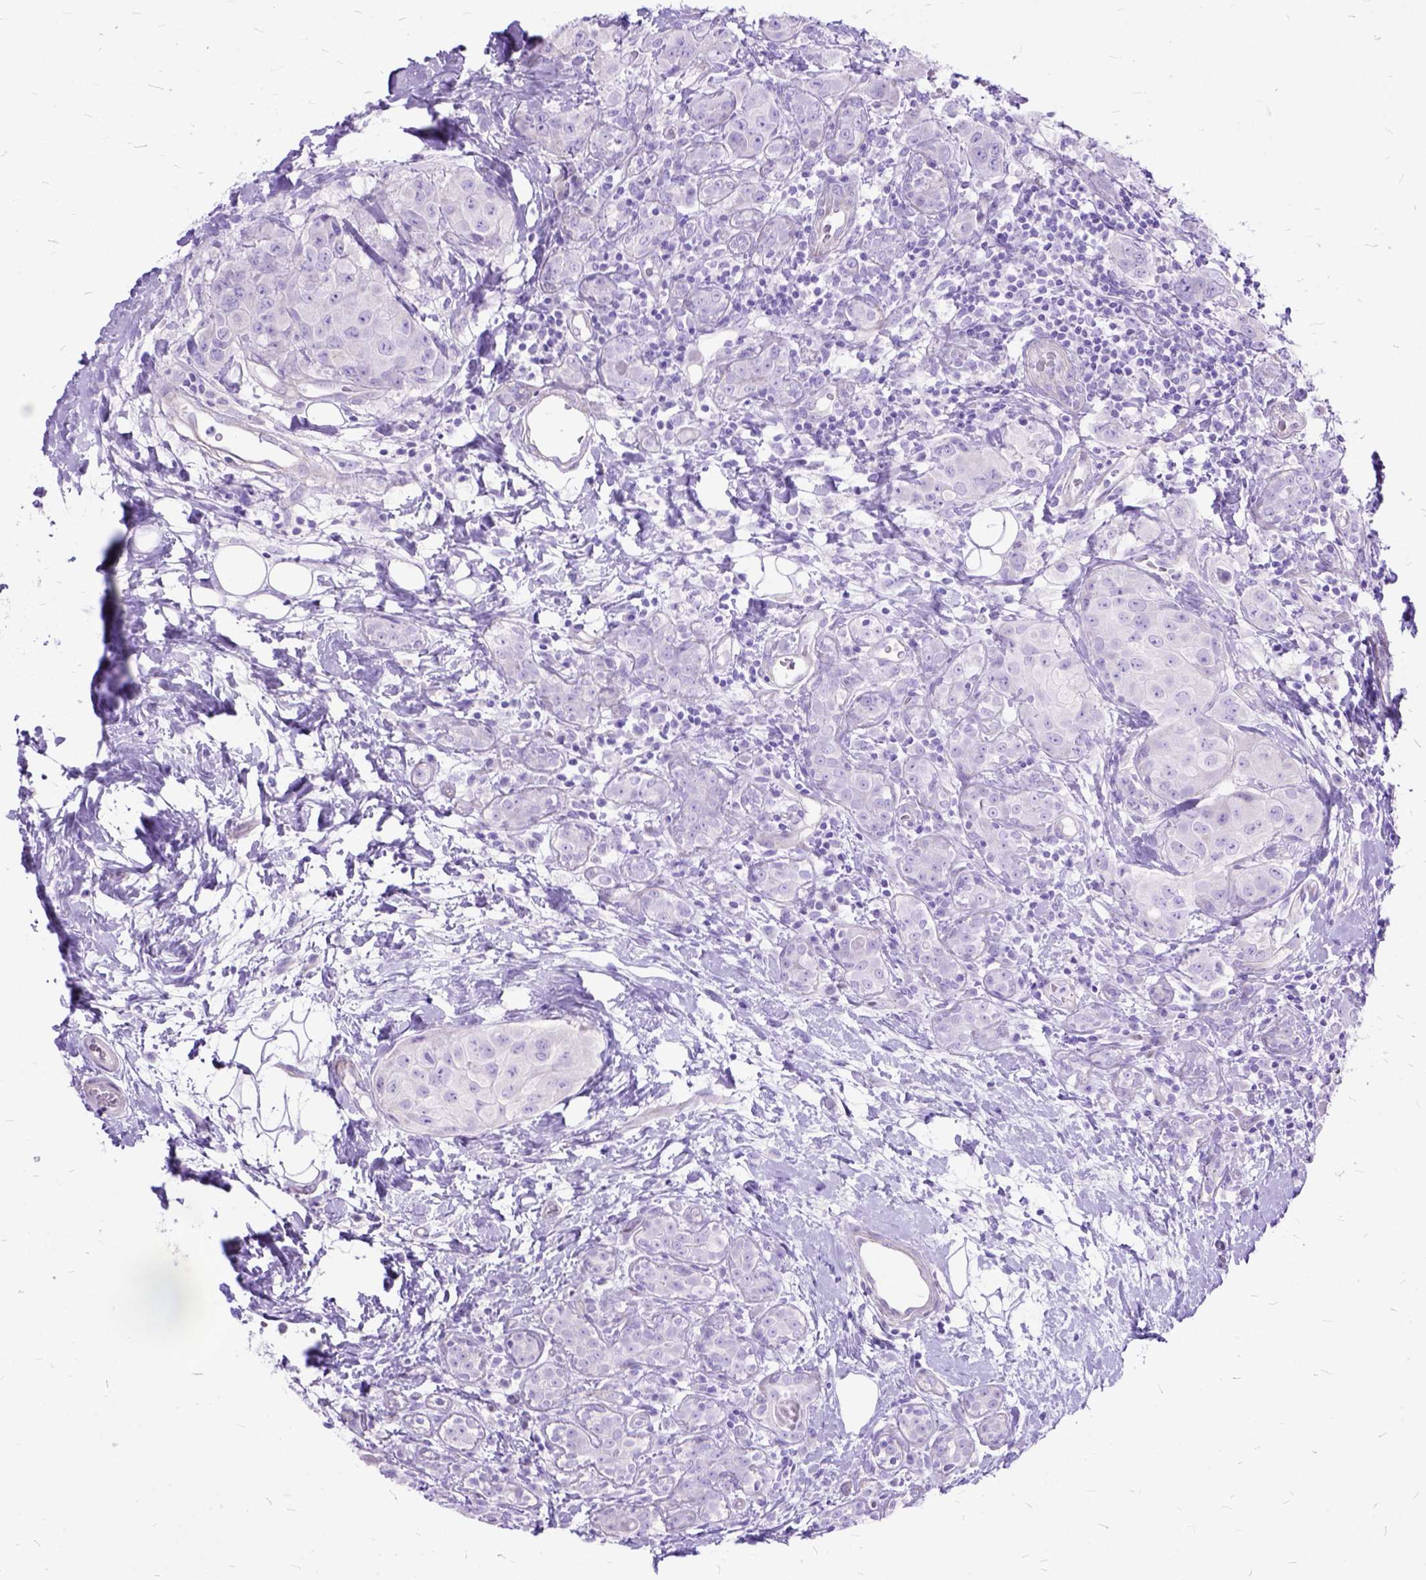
{"staining": {"intensity": "negative", "quantity": "none", "location": "none"}, "tissue": "breast cancer", "cell_type": "Tumor cells", "image_type": "cancer", "snomed": [{"axis": "morphology", "description": "Duct carcinoma"}, {"axis": "topography", "description": "Breast"}], "caption": "Immunohistochemical staining of human infiltrating ductal carcinoma (breast) reveals no significant positivity in tumor cells.", "gene": "ARL9", "patient": {"sex": "female", "age": 43}}